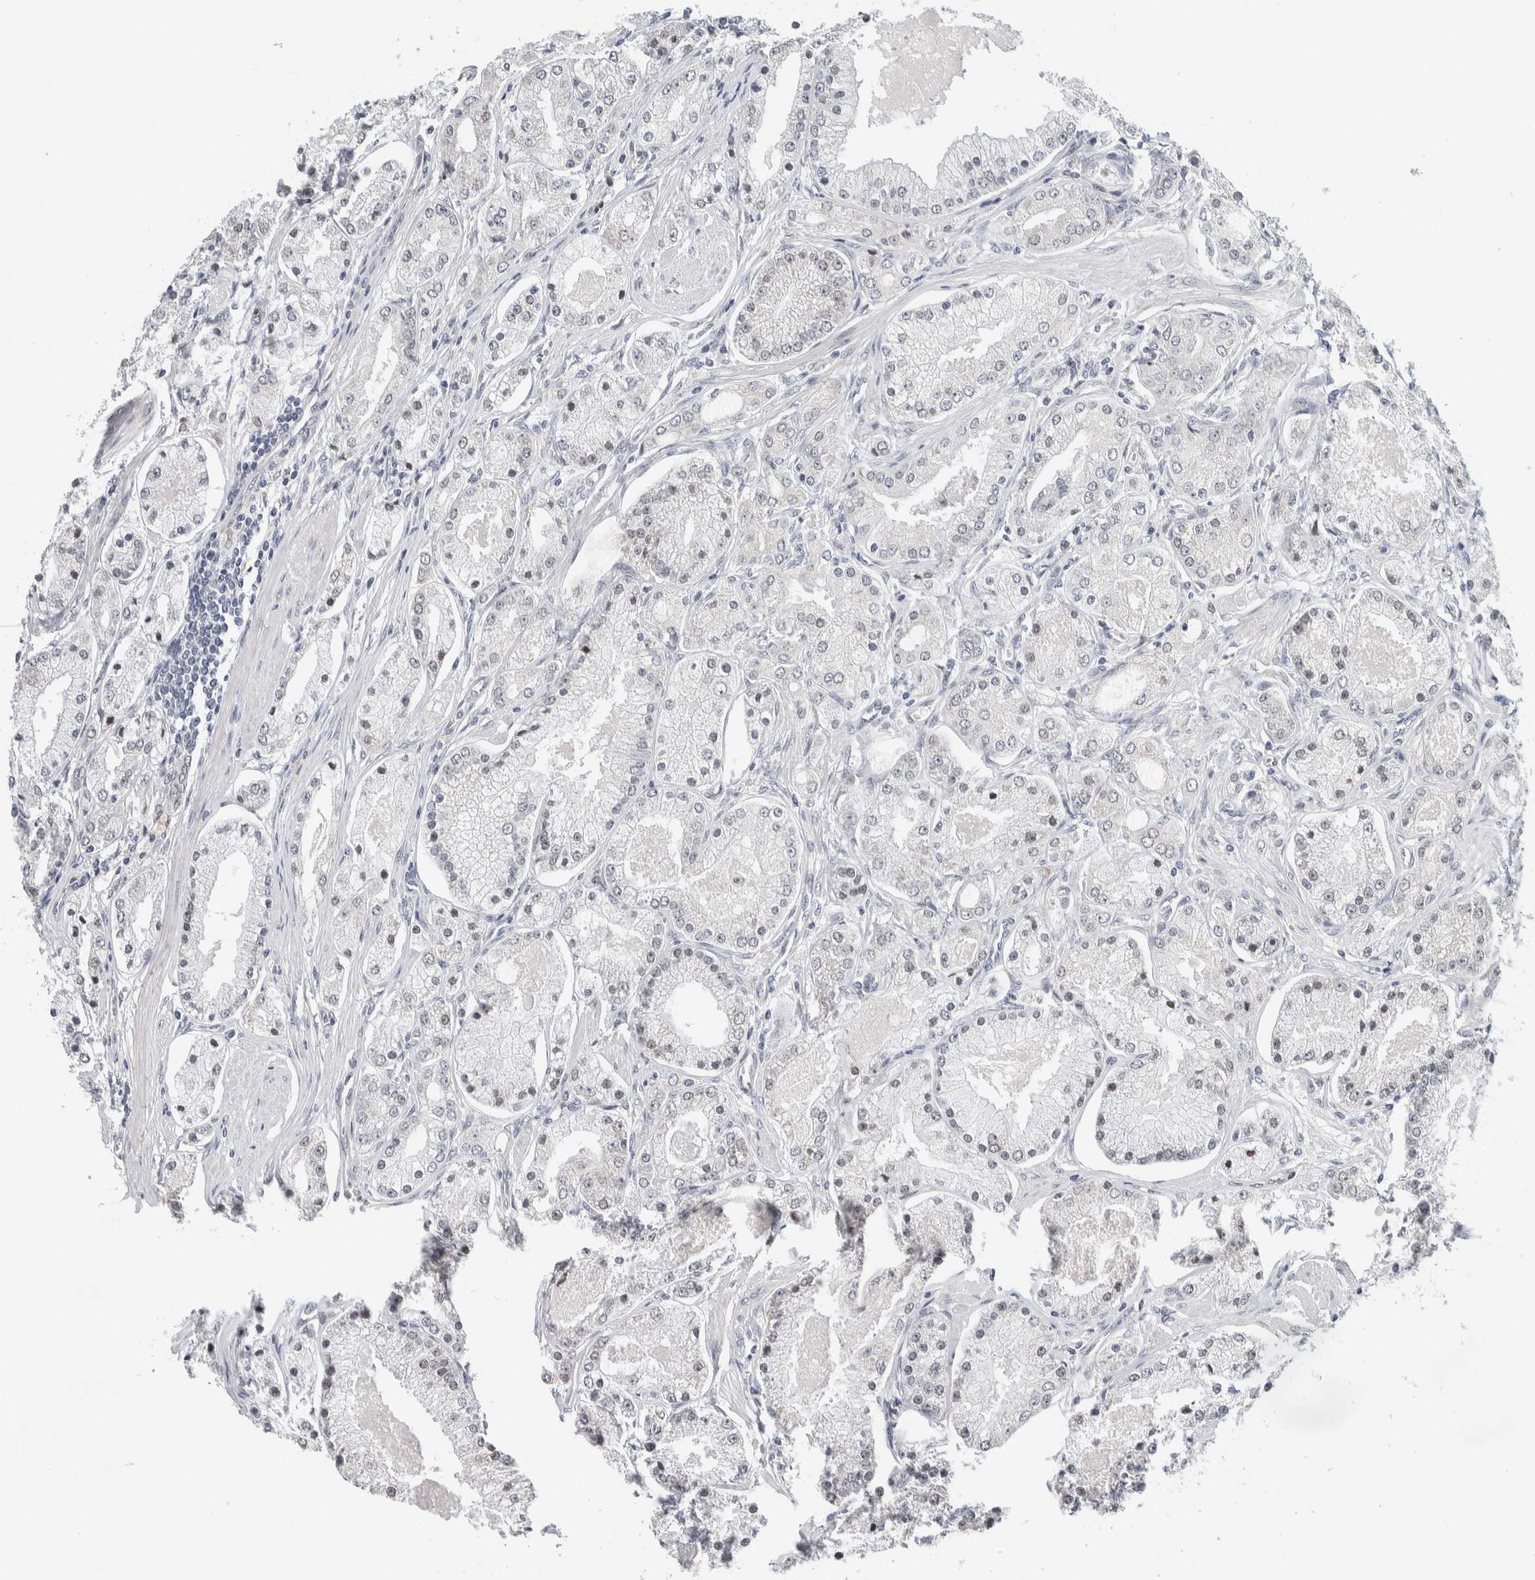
{"staining": {"intensity": "negative", "quantity": "none", "location": "none"}, "tissue": "prostate cancer", "cell_type": "Tumor cells", "image_type": "cancer", "snomed": [{"axis": "morphology", "description": "Adenocarcinoma, High grade"}, {"axis": "topography", "description": "Prostate"}], "caption": "Immunohistochemical staining of human prostate cancer displays no significant expression in tumor cells.", "gene": "NEUROD1", "patient": {"sex": "male", "age": 66}}